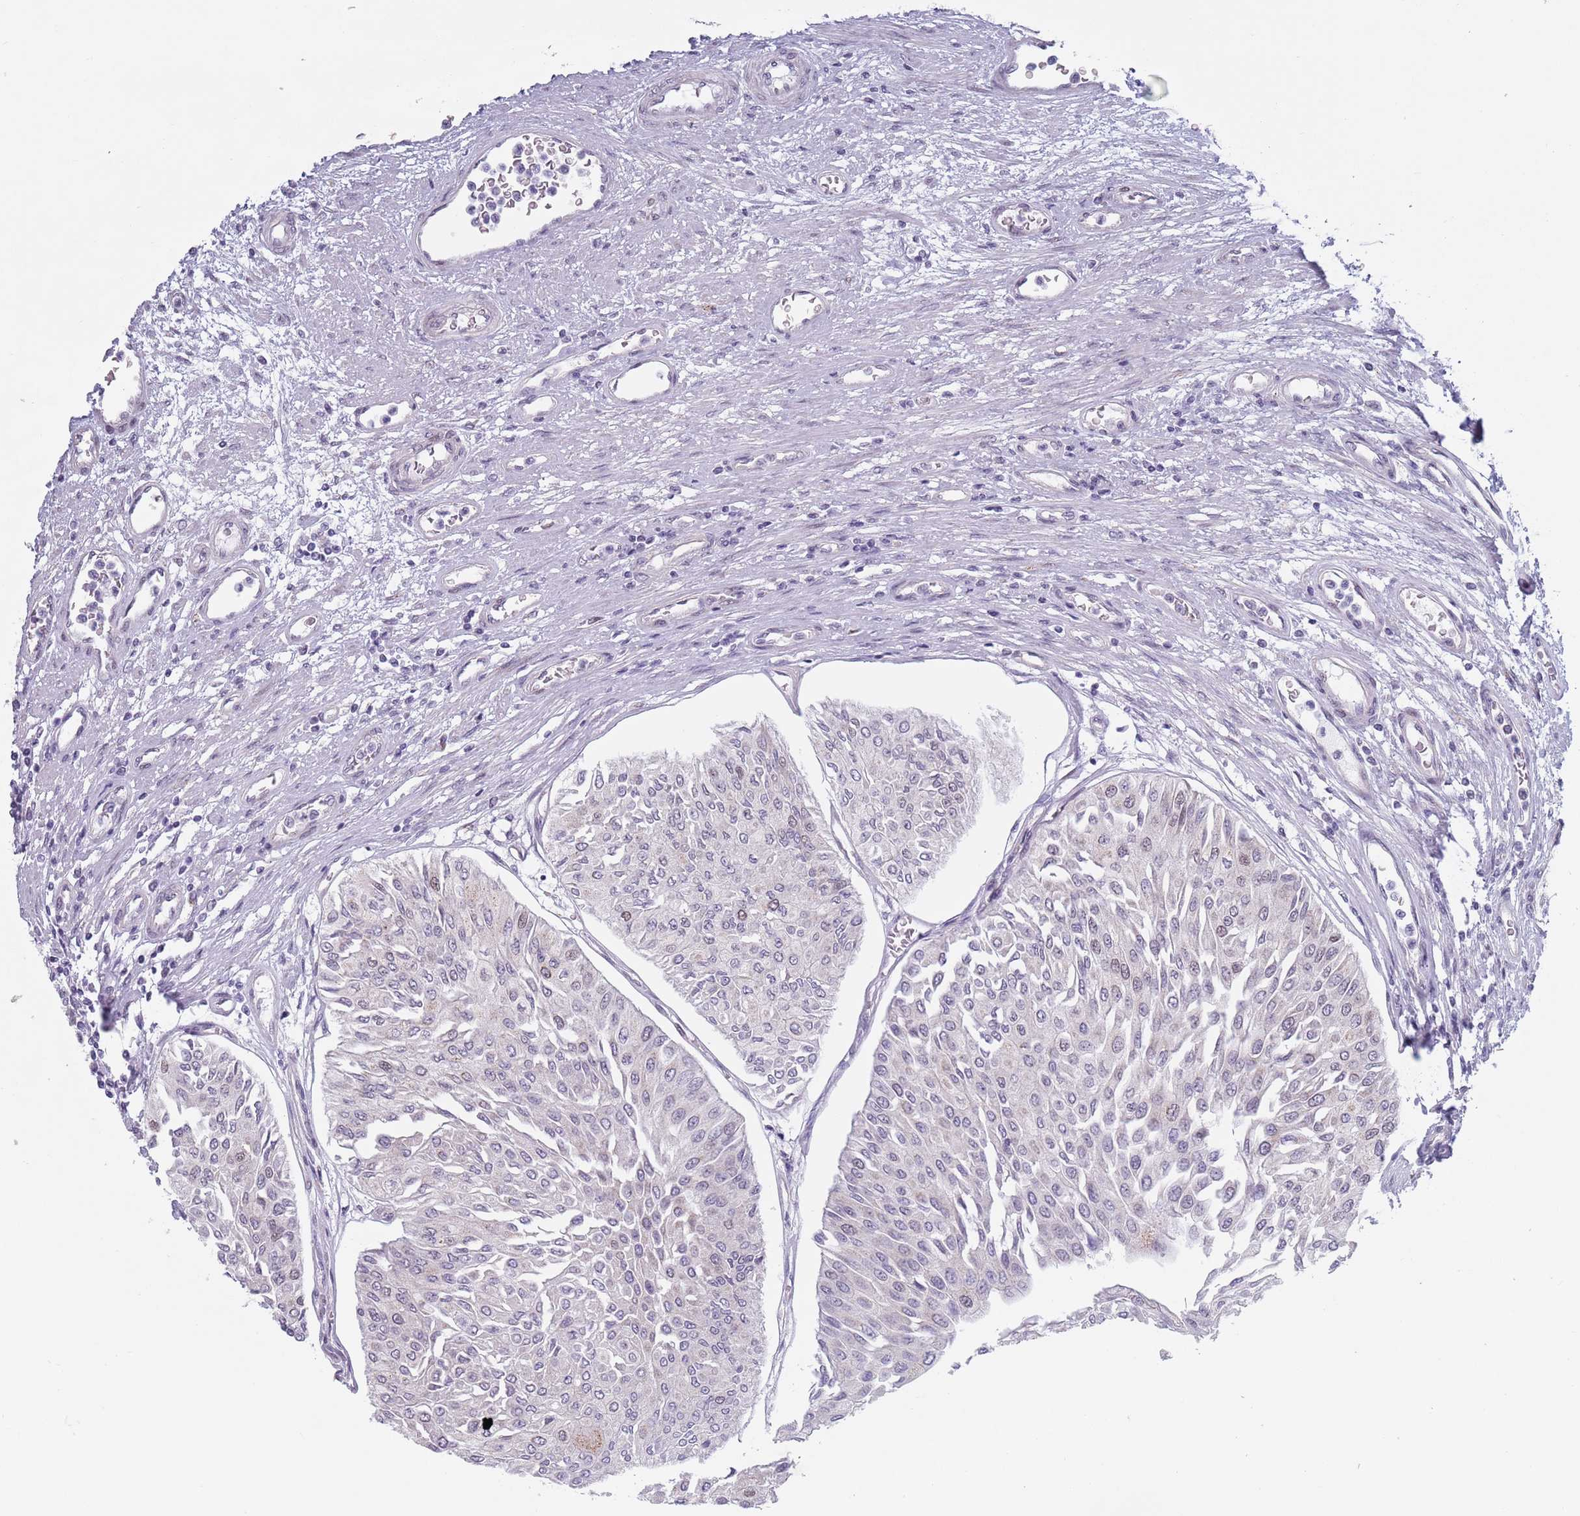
{"staining": {"intensity": "negative", "quantity": "none", "location": "none"}, "tissue": "urothelial cancer", "cell_type": "Tumor cells", "image_type": "cancer", "snomed": [{"axis": "morphology", "description": "Urothelial carcinoma, Low grade"}, {"axis": "topography", "description": "Urinary bladder"}], "caption": "Immunohistochemistry (IHC) photomicrograph of neoplastic tissue: low-grade urothelial carcinoma stained with DAB displays no significant protein staining in tumor cells.", "gene": "ZKSCAN2", "patient": {"sex": "male", "age": 67}}